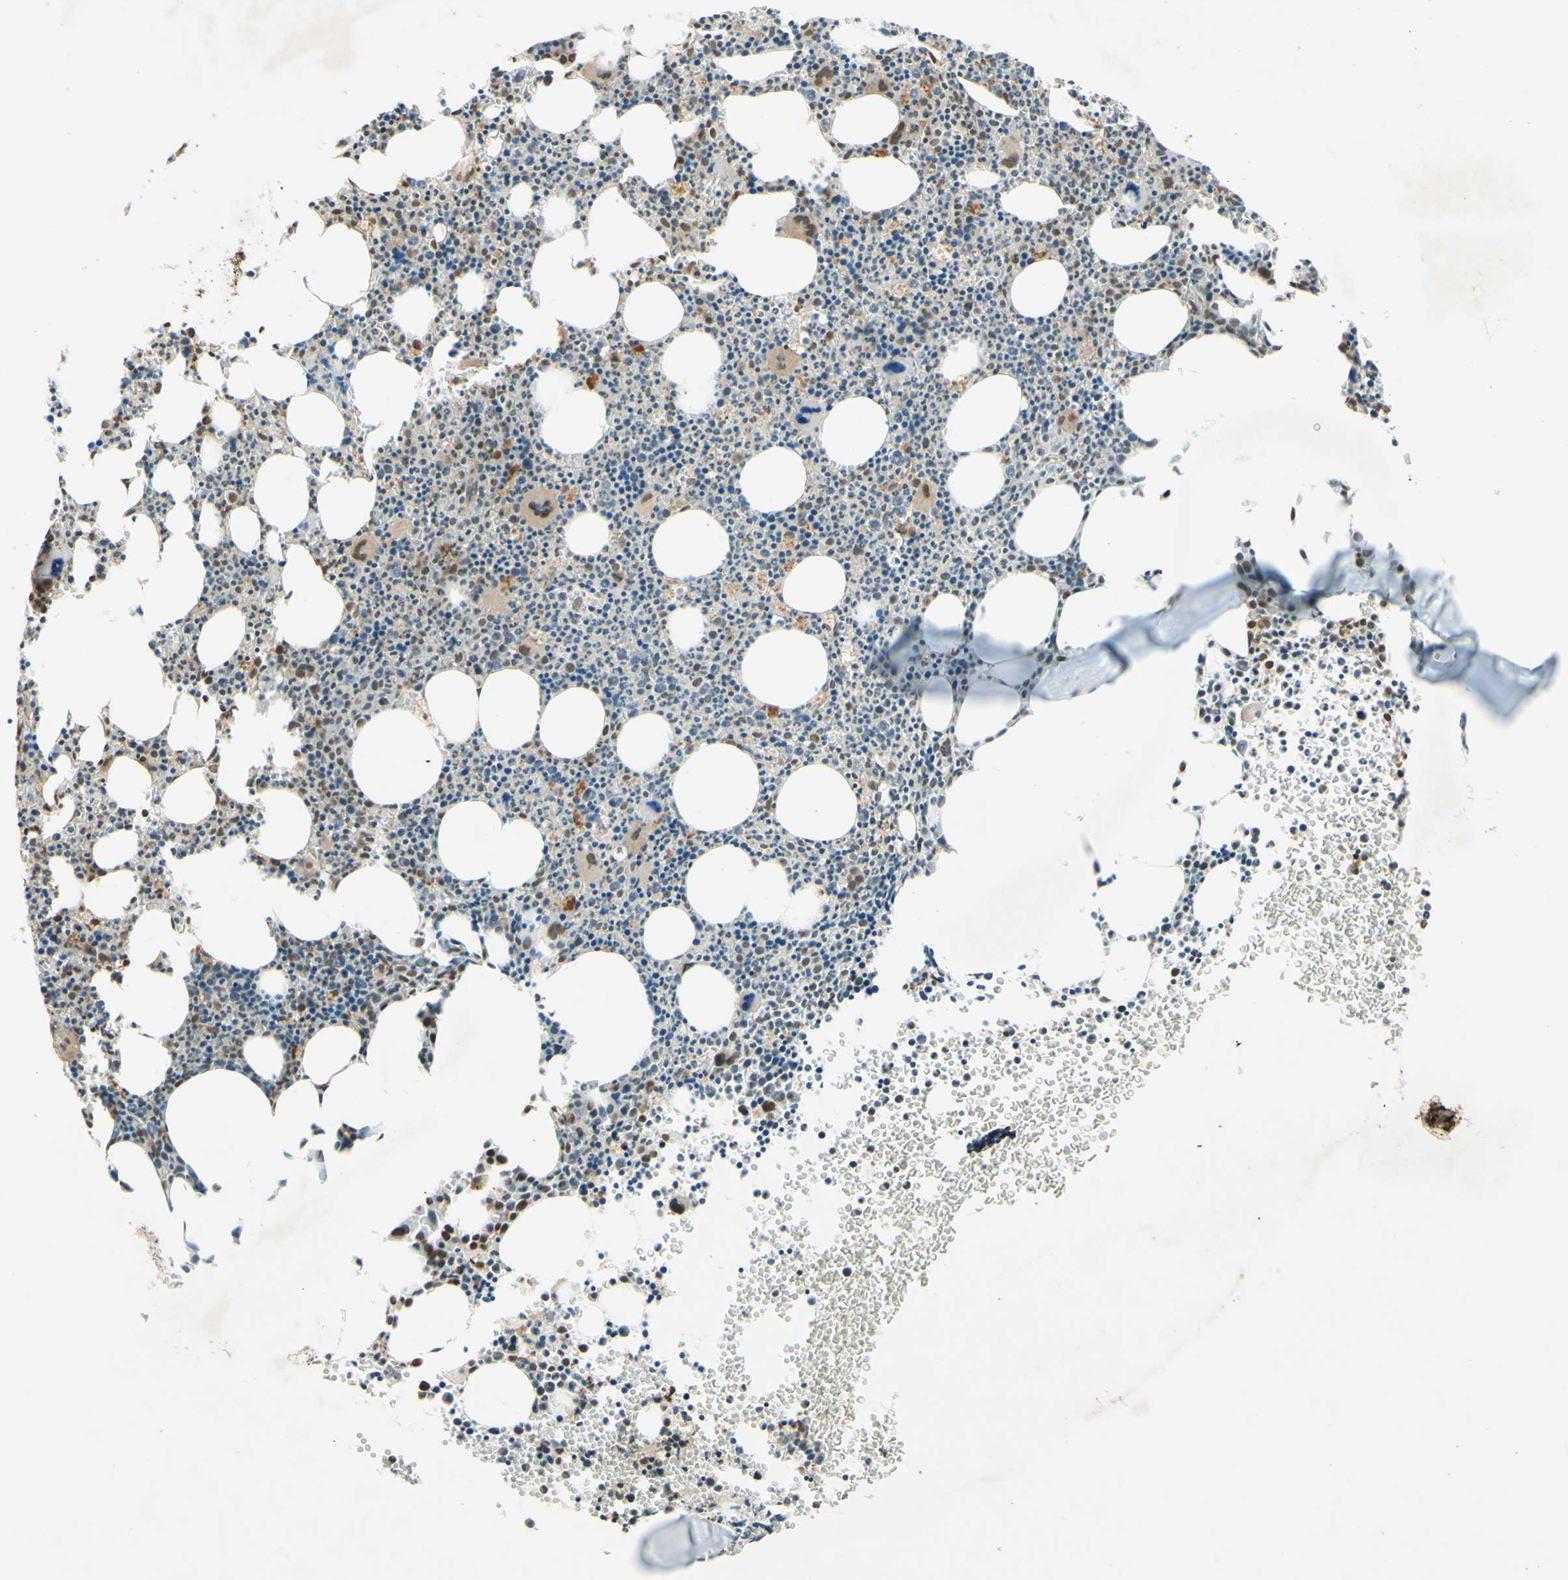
{"staining": {"intensity": "moderate", "quantity": "25%-75%", "location": "nuclear"}, "tissue": "bone marrow", "cell_type": "Hematopoietic cells", "image_type": "normal", "snomed": [{"axis": "morphology", "description": "Normal tissue, NOS"}, {"axis": "morphology", "description": "Inflammation, NOS"}, {"axis": "topography", "description": "Bone marrow"}], "caption": "Protein expression analysis of unremarkable bone marrow exhibits moderate nuclear positivity in approximately 25%-75% of hematopoietic cells.", "gene": "SMARCB1", "patient": {"sex": "female", "age": 61}}